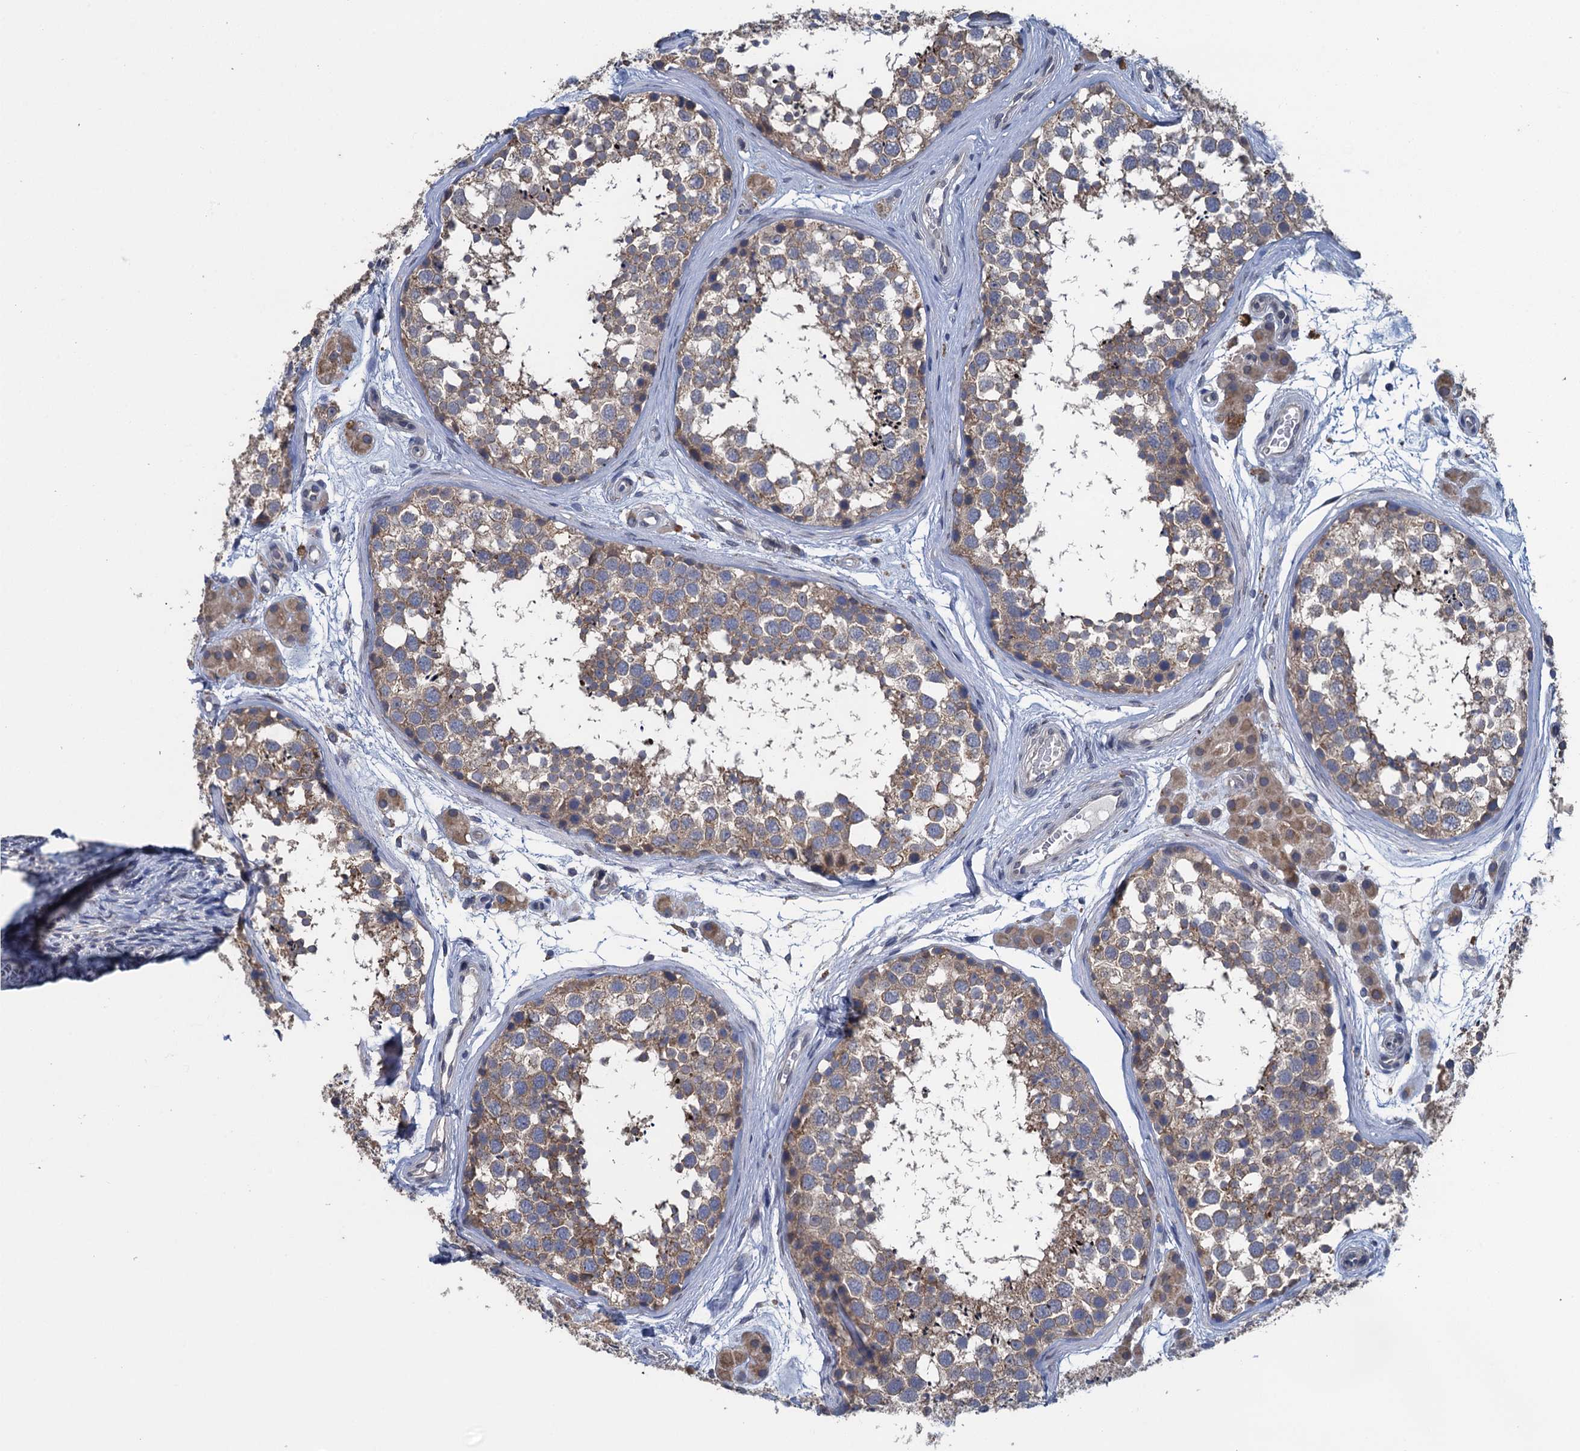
{"staining": {"intensity": "moderate", "quantity": ">75%", "location": "cytoplasmic/membranous"}, "tissue": "testis", "cell_type": "Cells in seminiferous ducts", "image_type": "normal", "snomed": [{"axis": "morphology", "description": "Normal tissue, NOS"}, {"axis": "topography", "description": "Testis"}], "caption": "High-magnification brightfield microscopy of unremarkable testis stained with DAB (brown) and counterstained with hematoxylin (blue). cells in seminiferous ducts exhibit moderate cytoplasmic/membranous expression is appreciated in approximately>75% of cells. (DAB (3,3'-diaminobenzidine) = brown stain, brightfield microscopy at high magnification).", "gene": "CTU2", "patient": {"sex": "male", "age": 56}}